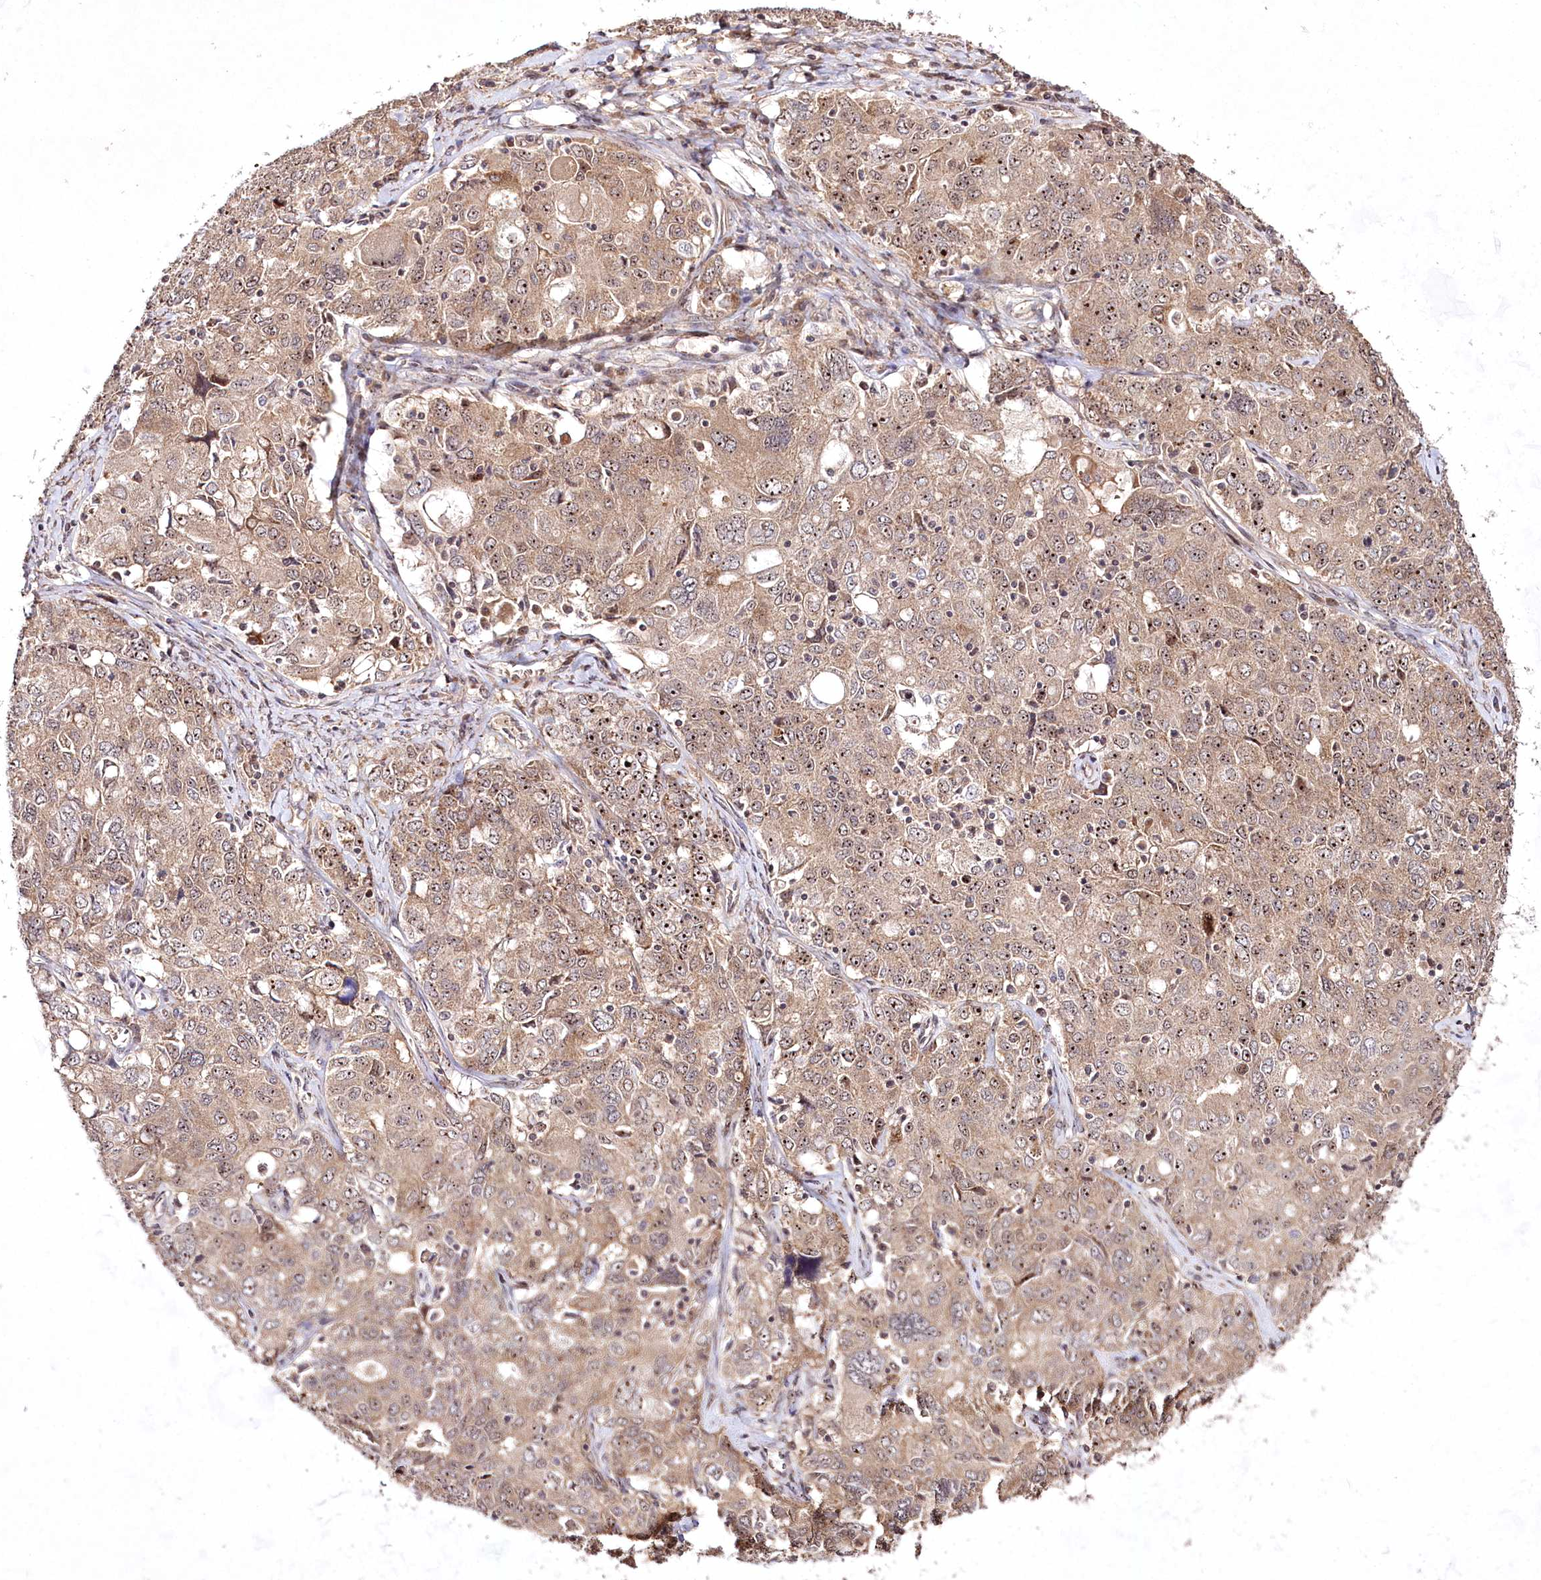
{"staining": {"intensity": "moderate", "quantity": ">75%", "location": "cytoplasmic/membranous,nuclear"}, "tissue": "ovarian cancer", "cell_type": "Tumor cells", "image_type": "cancer", "snomed": [{"axis": "morphology", "description": "Carcinoma, endometroid"}, {"axis": "topography", "description": "Ovary"}], "caption": "An IHC micrograph of tumor tissue is shown. Protein staining in brown highlights moderate cytoplasmic/membranous and nuclear positivity in ovarian cancer within tumor cells.", "gene": "CCDC59", "patient": {"sex": "female", "age": 62}}